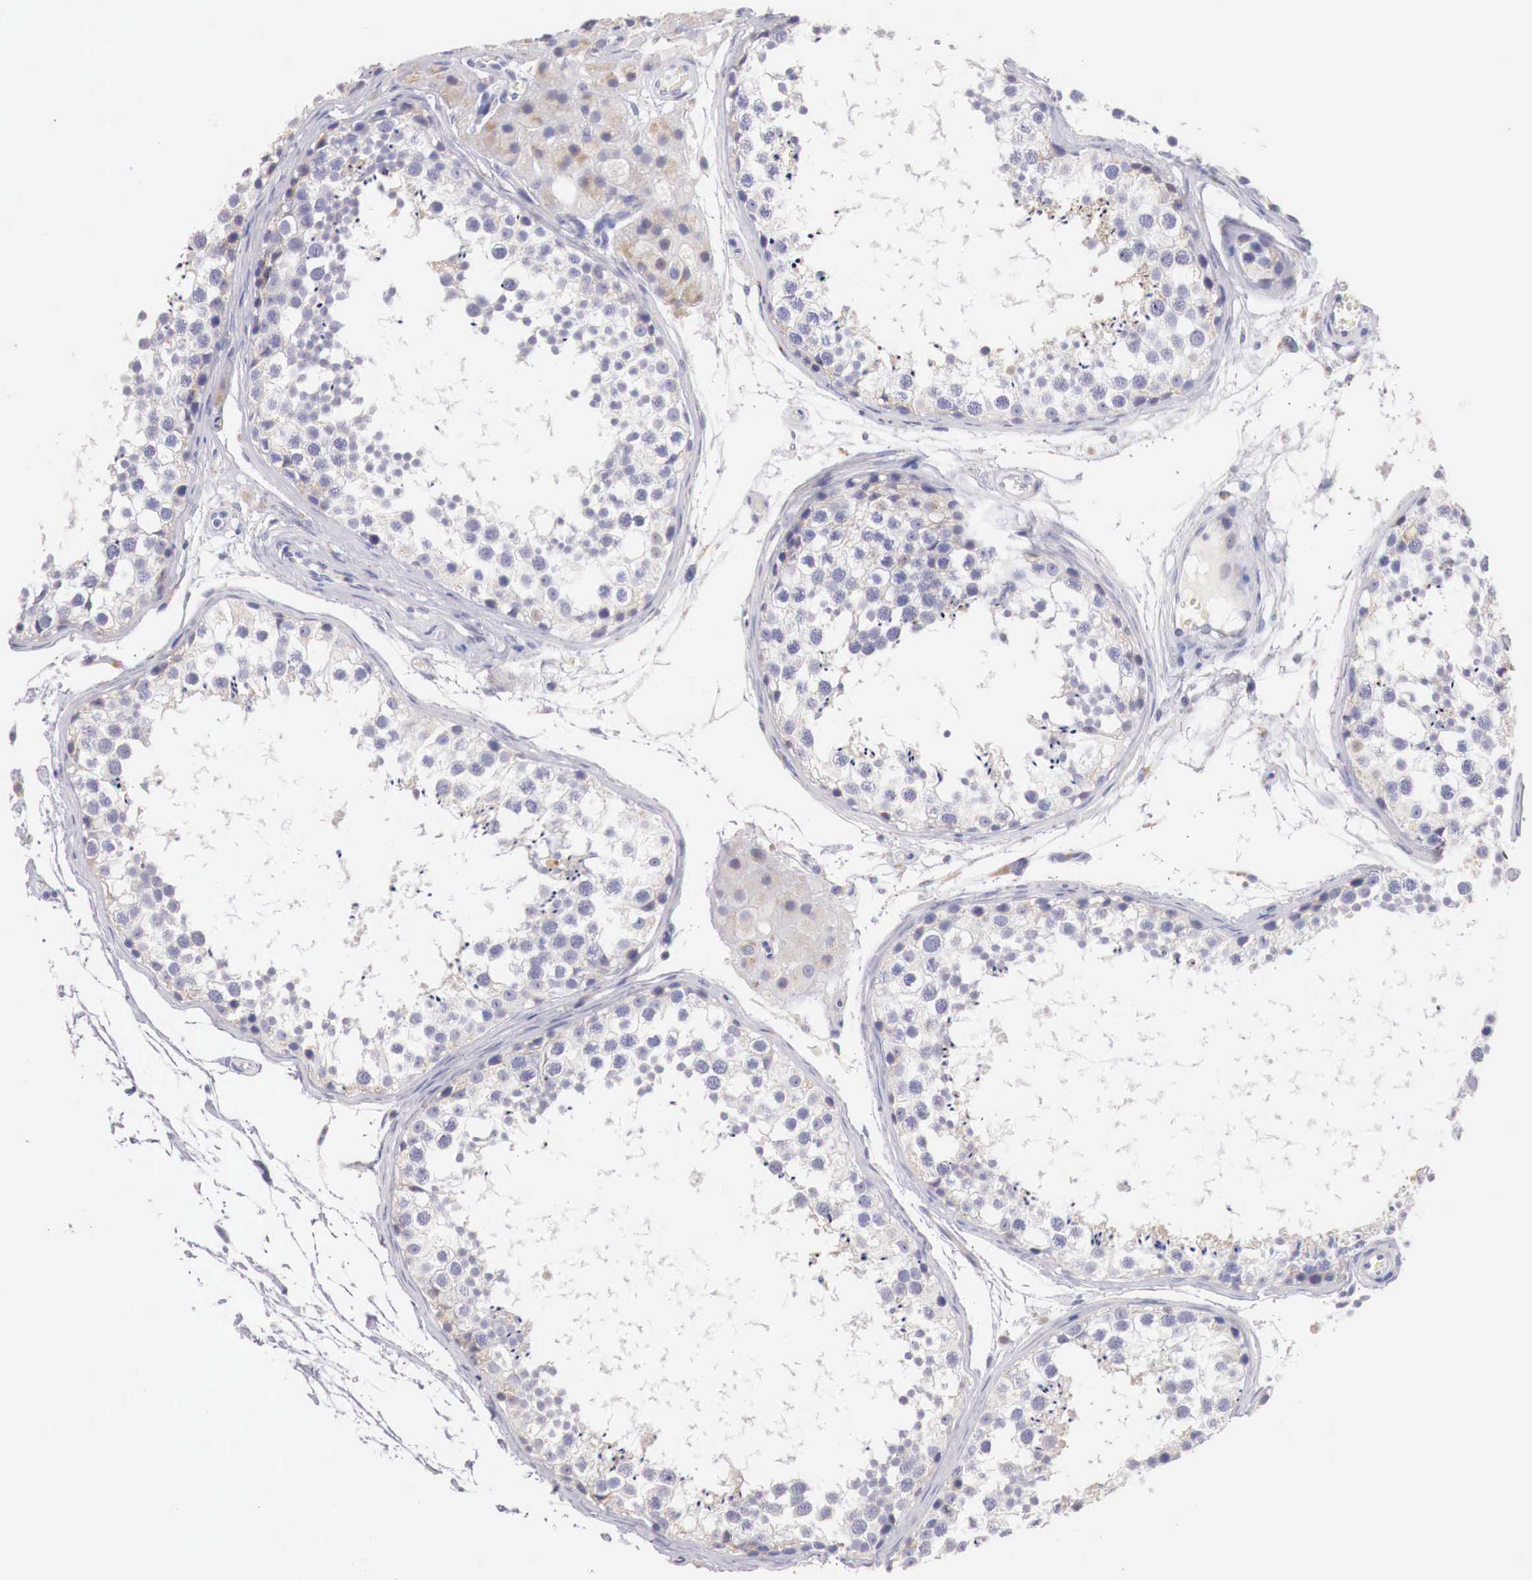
{"staining": {"intensity": "negative", "quantity": "none", "location": "none"}, "tissue": "testis", "cell_type": "Cells in seminiferous ducts", "image_type": "normal", "snomed": [{"axis": "morphology", "description": "Normal tissue, NOS"}, {"axis": "topography", "description": "Testis"}], "caption": "IHC of normal human testis reveals no staining in cells in seminiferous ducts. (Brightfield microscopy of DAB immunohistochemistry (IHC) at high magnification).", "gene": "ITIH6", "patient": {"sex": "male", "age": 57}}